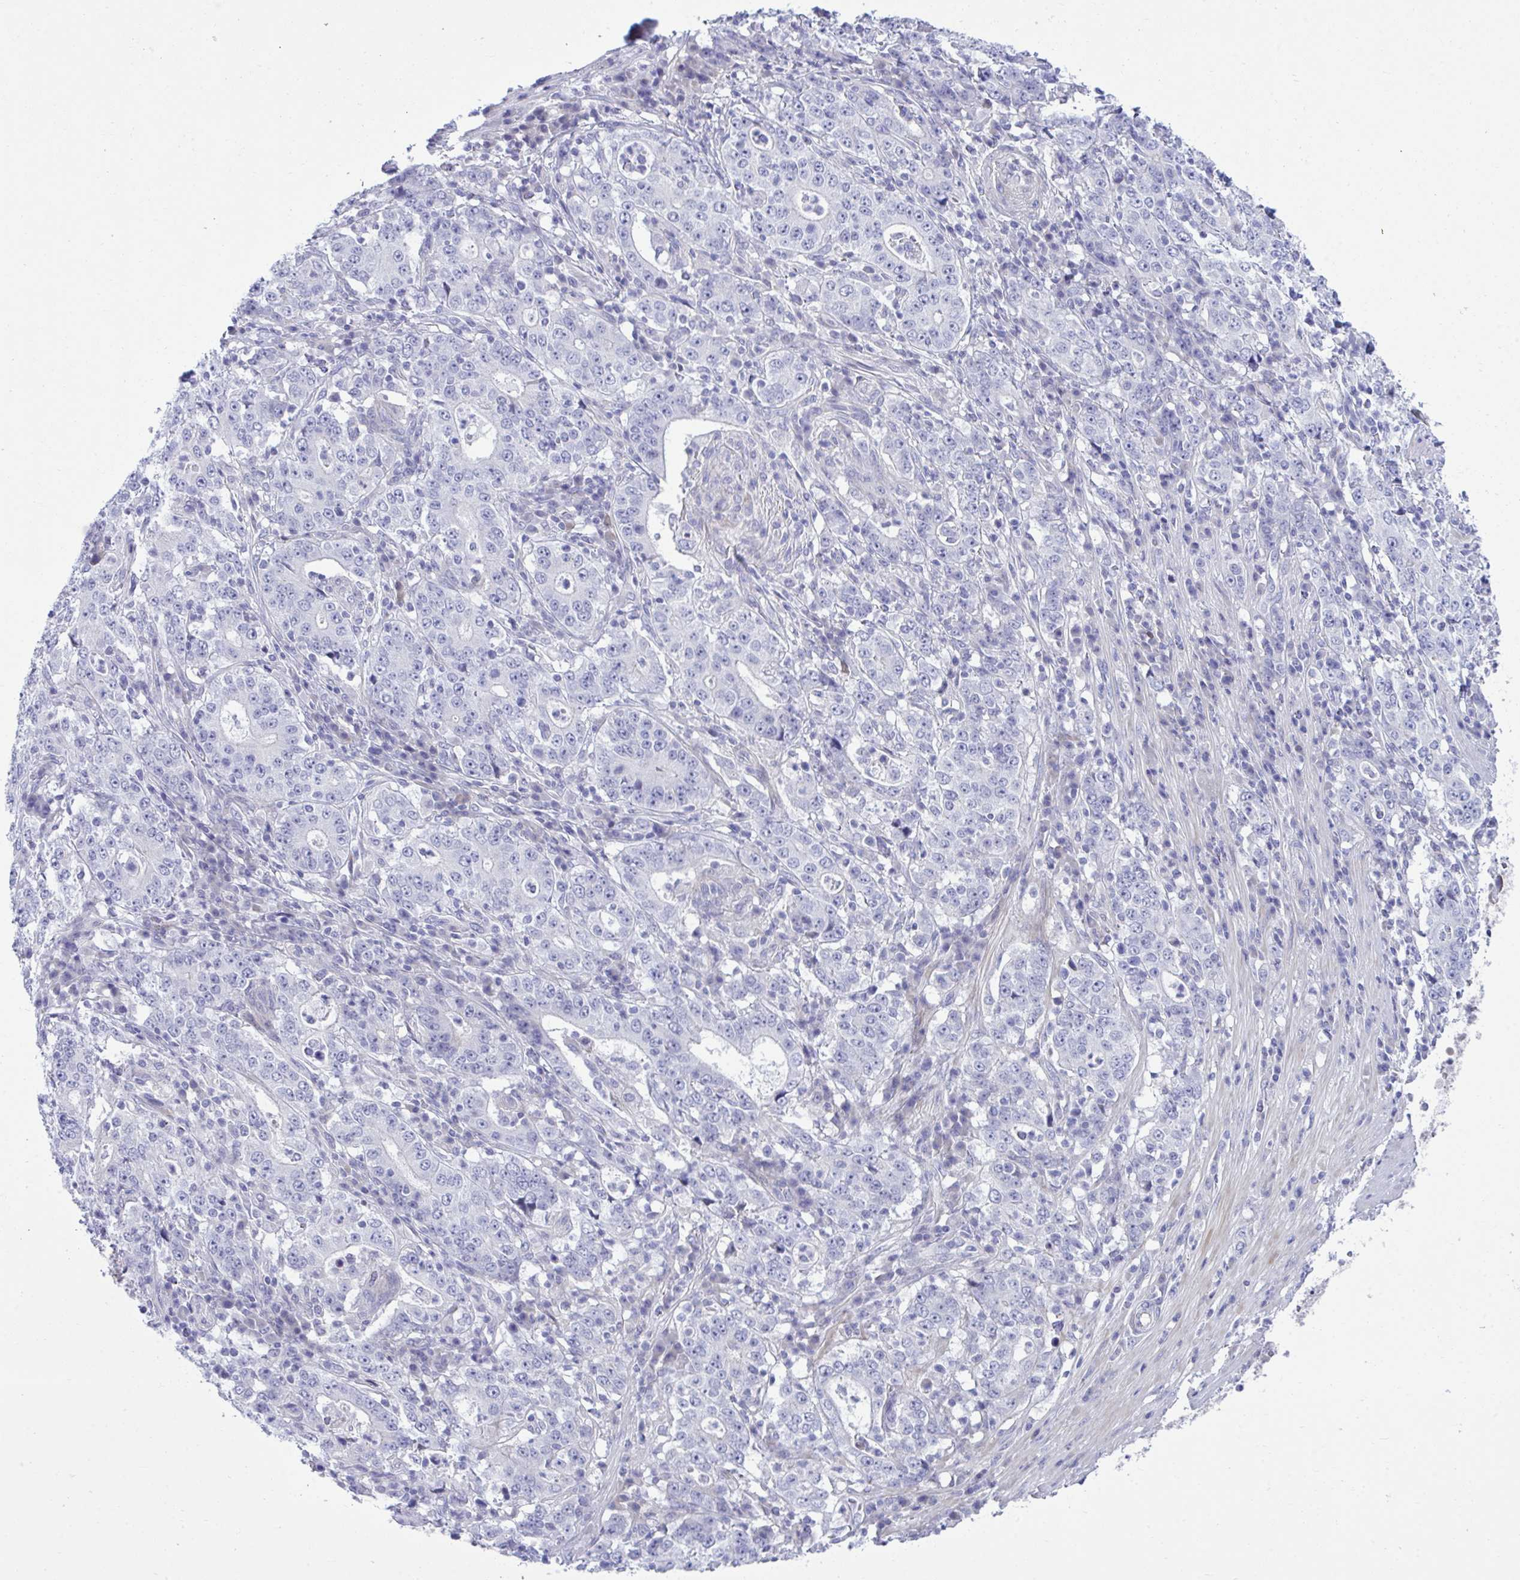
{"staining": {"intensity": "negative", "quantity": "none", "location": "none"}, "tissue": "stomach cancer", "cell_type": "Tumor cells", "image_type": "cancer", "snomed": [{"axis": "morphology", "description": "Normal tissue, NOS"}, {"axis": "morphology", "description": "Adenocarcinoma, NOS"}, {"axis": "topography", "description": "Stomach, upper"}, {"axis": "topography", "description": "Stomach"}], "caption": "The histopathology image shows no staining of tumor cells in stomach cancer. (DAB immunohistochemistry, high magnification).", "gene": "MED9", "patient": {"sex": "male", "age": 59}}